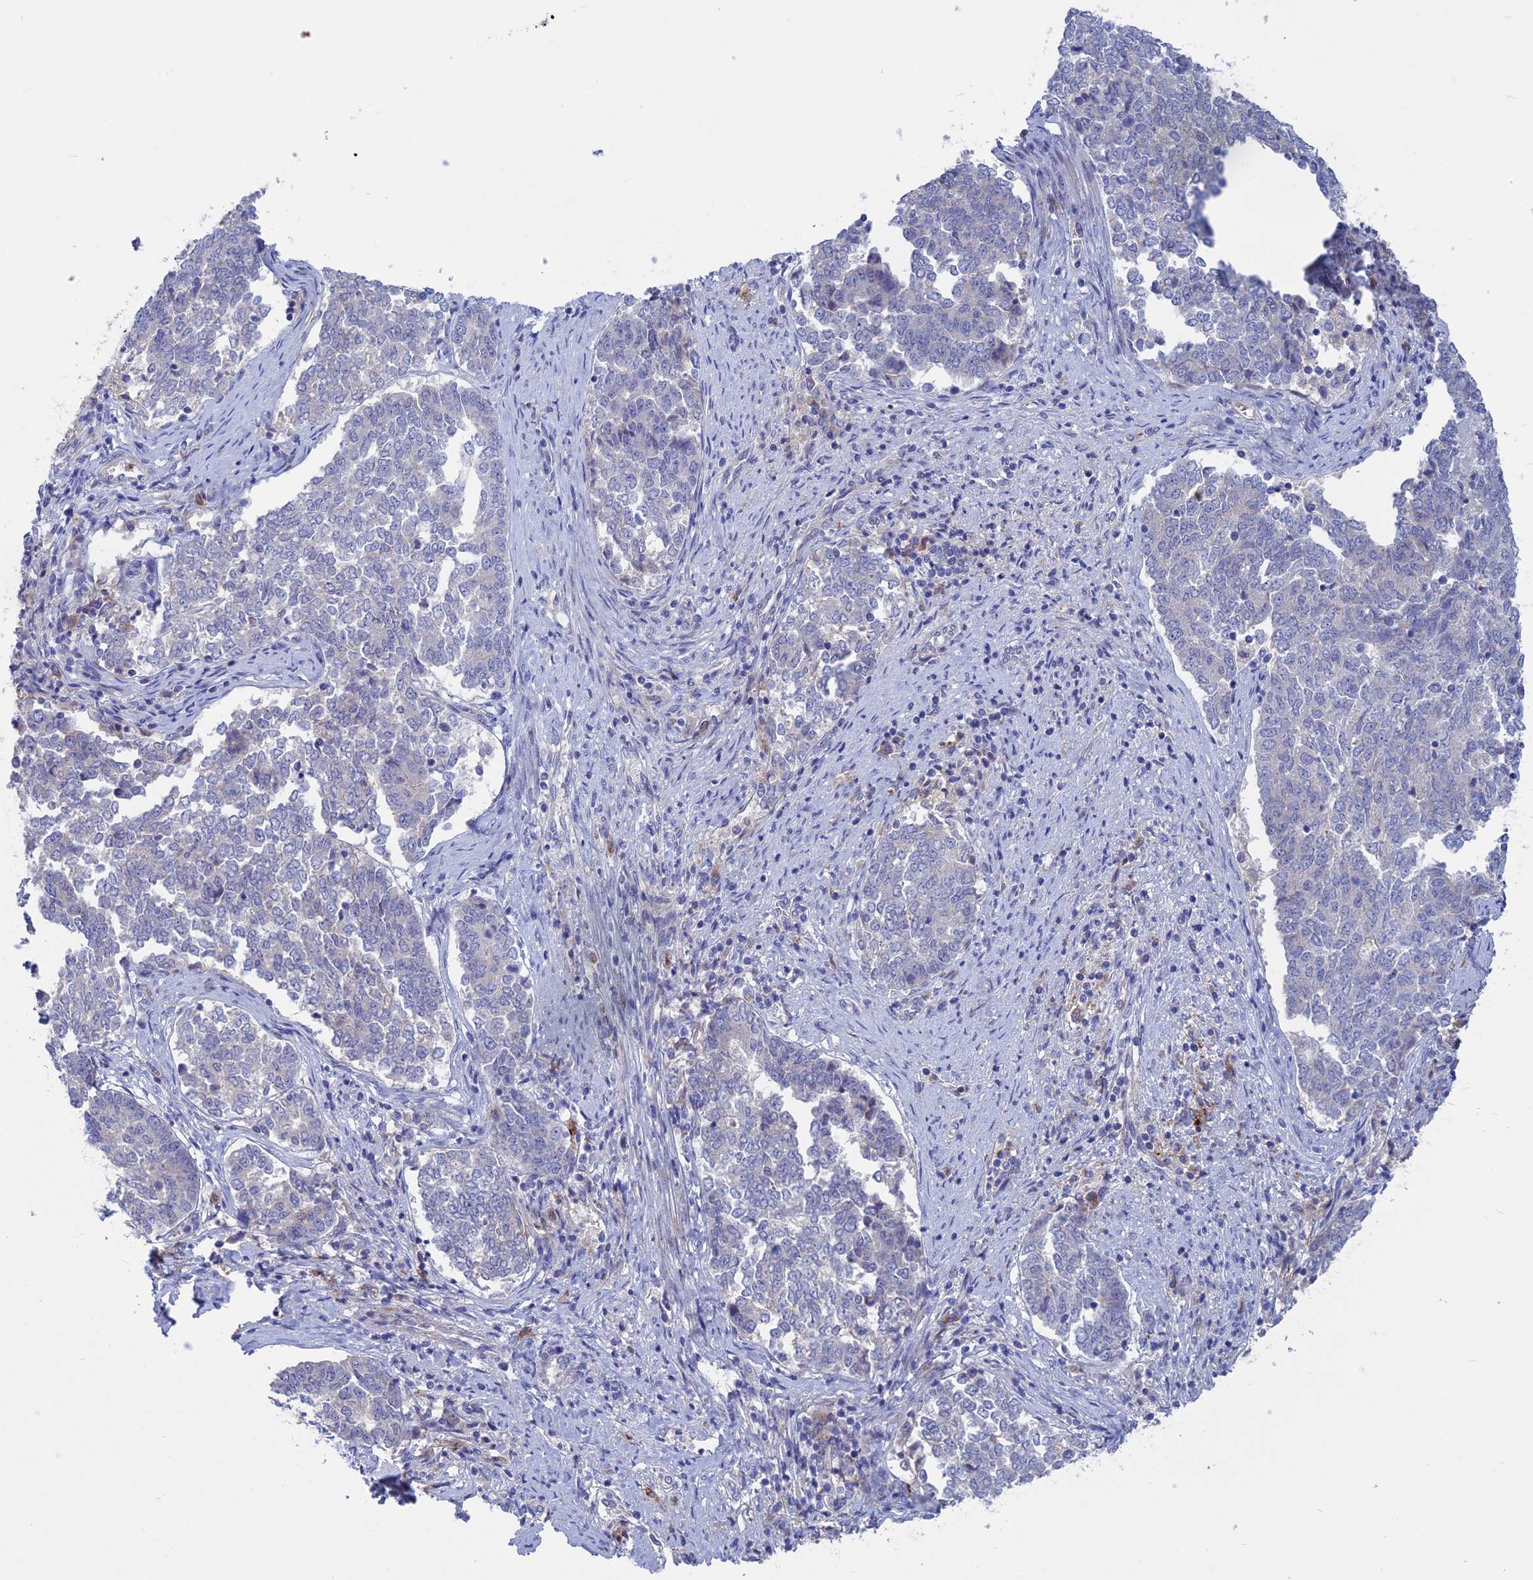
{"staining": {"intensity": "negative", "quantity": "none", "location": "none"}, "tissue": "endometrial cancer", "cell_type": "Tumor cells", "image_type": "cancer", "snomed": [{"axis": "morphology", "description": "Adenocarcinoma, NOS"}, {"axis": "topography", "description": "Endometrium"}], "caption": "Immunohistochemistry (IHC) histopathology image of human endometrial cancer (adenocarcinoma) stained for a protein (brown), which demonstrates no expression in tumor cells. (DAB (3,3'-diaminobenzidine) immunohistochemistry (IHC) with hematoxylin counter stain).", "gene": "SLC2A6", "patient": {"sex": "female", "age": 80}}